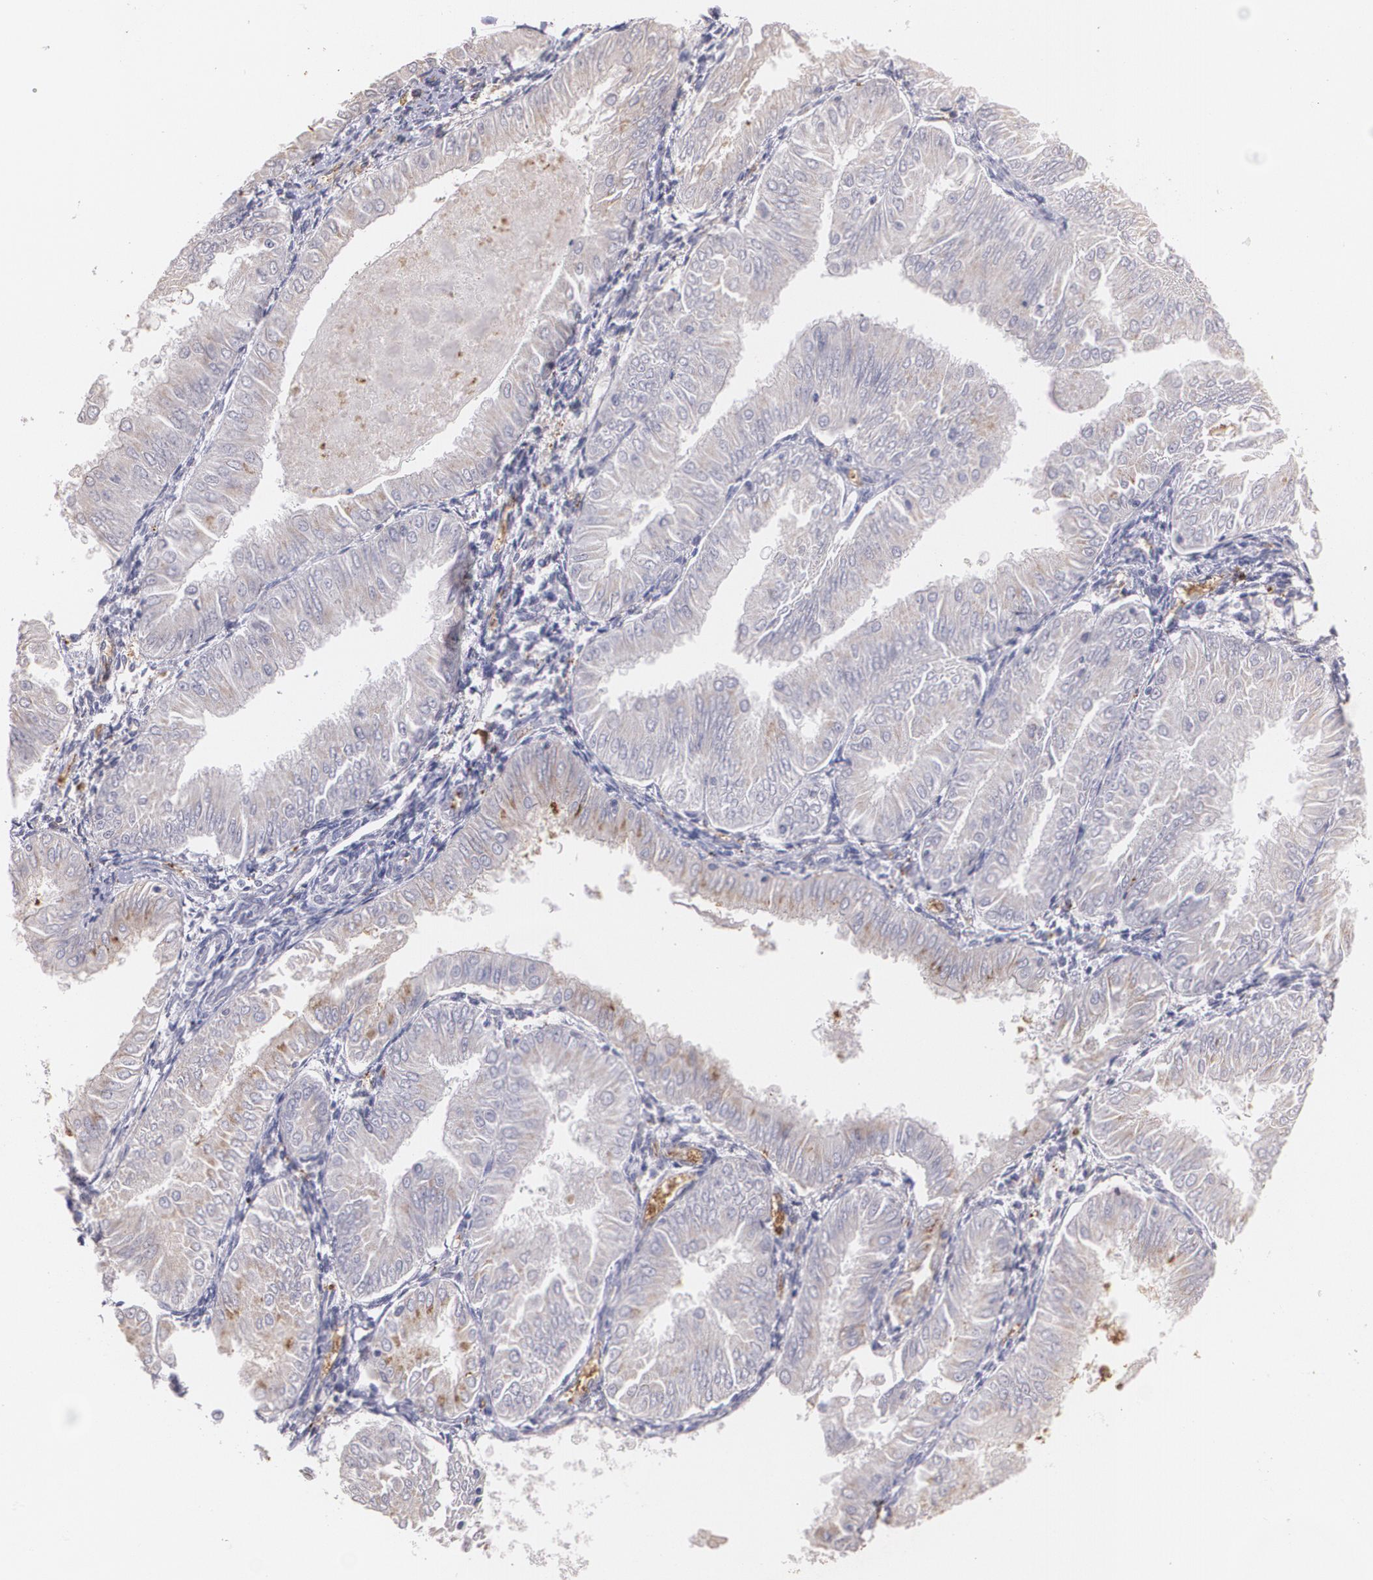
{"staining": {"intensity": "weak", "quantity": "25%-75%", "location": "cytoplasmic/membranous"}, "tissue": "endometrial cancer", "cell_type": "Tumor cells", "image_type": "cancer", "snomed": [{"axis": "morphology", "description": "Adenocarcinoma, NOS"}, {"axis": "topography", "description": "Endometrium"}], "caption": "Immunohistochemistry image of adenocarcinoma (endometrial) stained for a protein (brown), which demonstrates low levels of weak cytoplasmic/membranous expression in approximately 25%-75% of tumor cells.", "gene": "SLC2A1", "patient": {"sex": "female", "age": 53}}